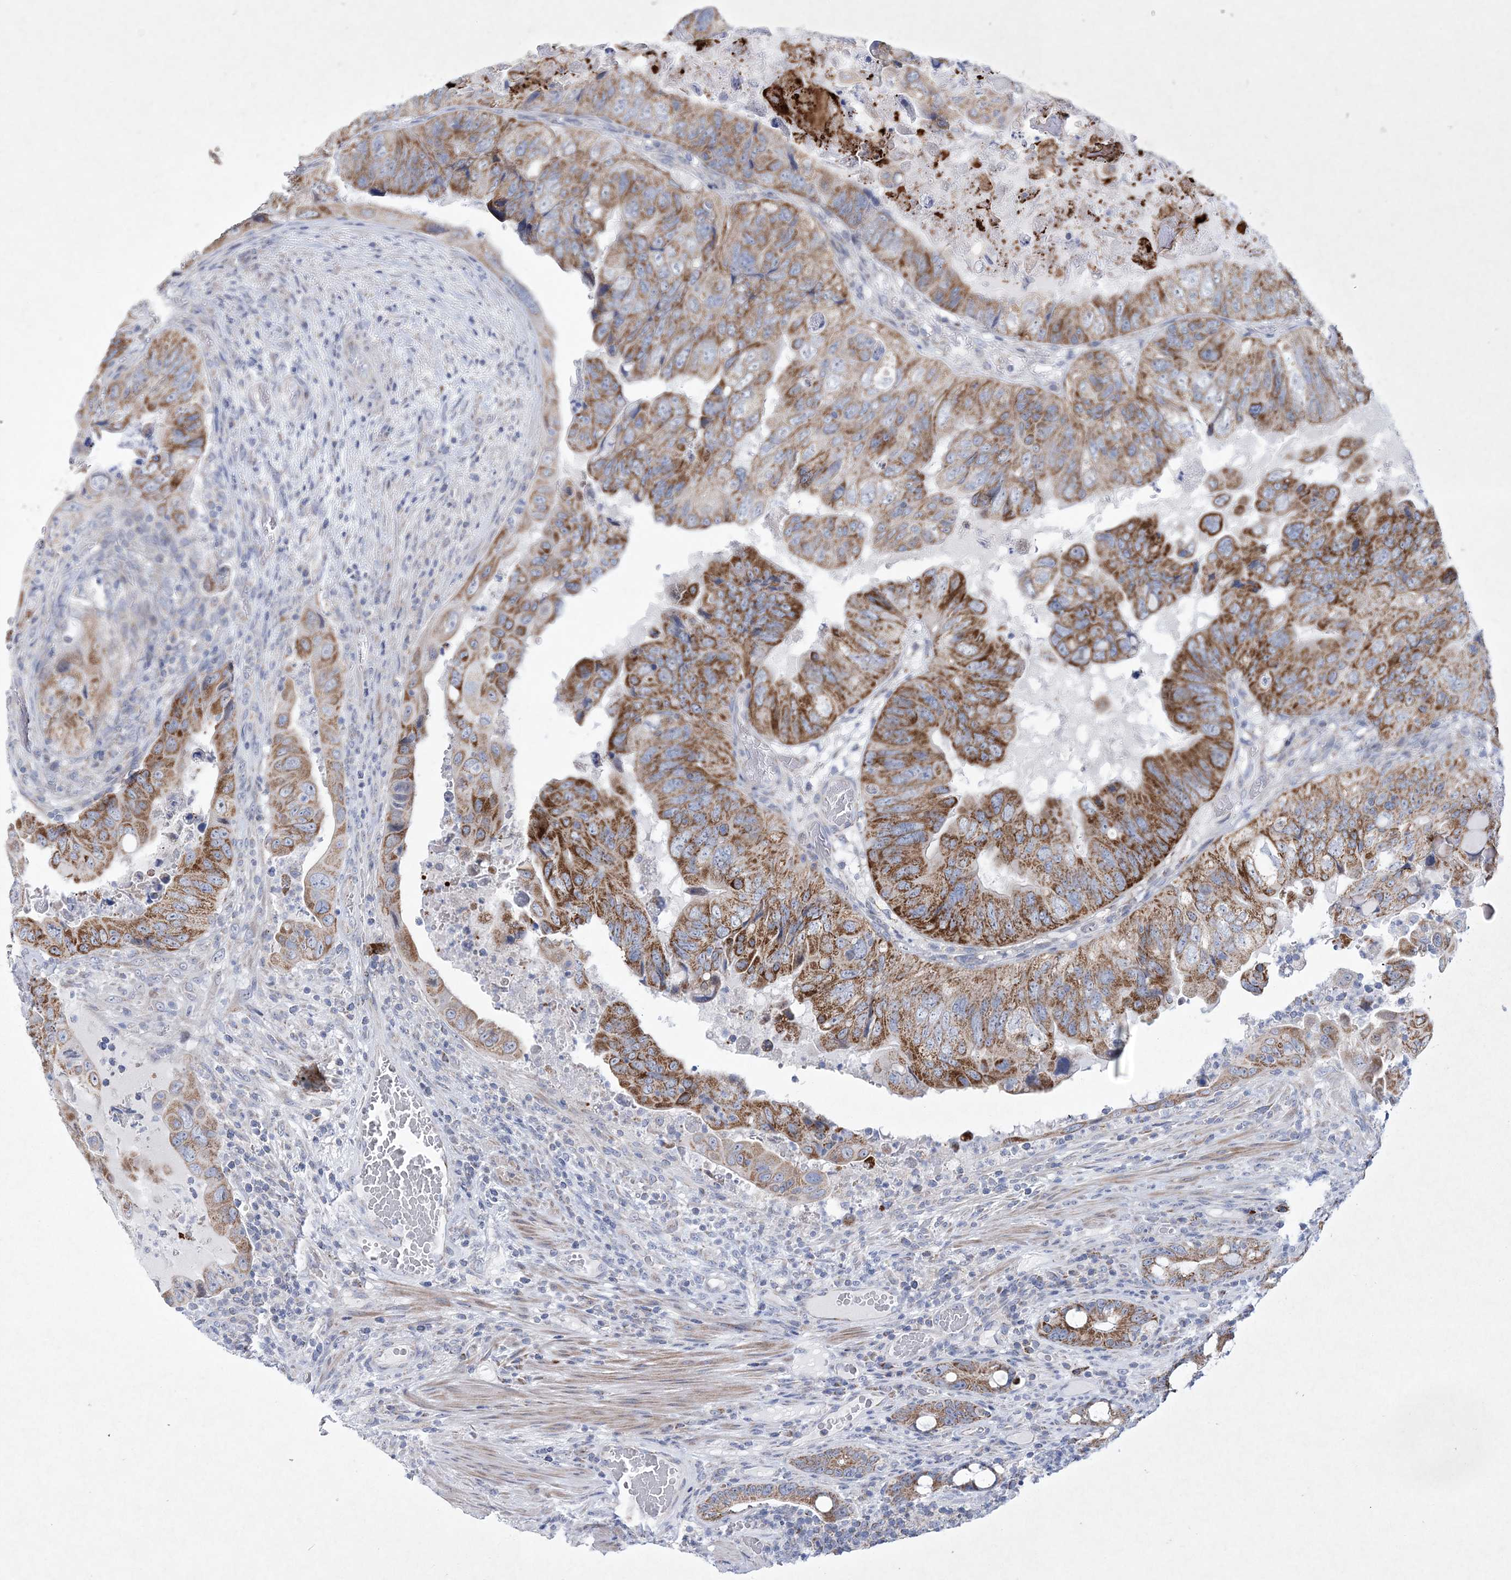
{"staining": {"intensity": "moderate", "quantity": ">75%", "location": "cytoplasmic/membranous"}, "tissue": "colorectal cancer", "cell_type": "Tumor cells", "image_type": "cancer", "snomed": [{"axis": "morphology", "description": "Adenocarcinoma, NOS"}, {"axis": "topography", "description": "Rectum"}], "caption": "Colorectal cancer (adenocarcinoma) stained with DAB (3,3'-diaminobenzidine) immunohistochemistry (IHC) reveals medium levels of moderate cytoplasmic/membranous positivity in approximately >75% of tumor cells.", "gene": "CES4A", "patient": {"sex": "male", "age": 63}}